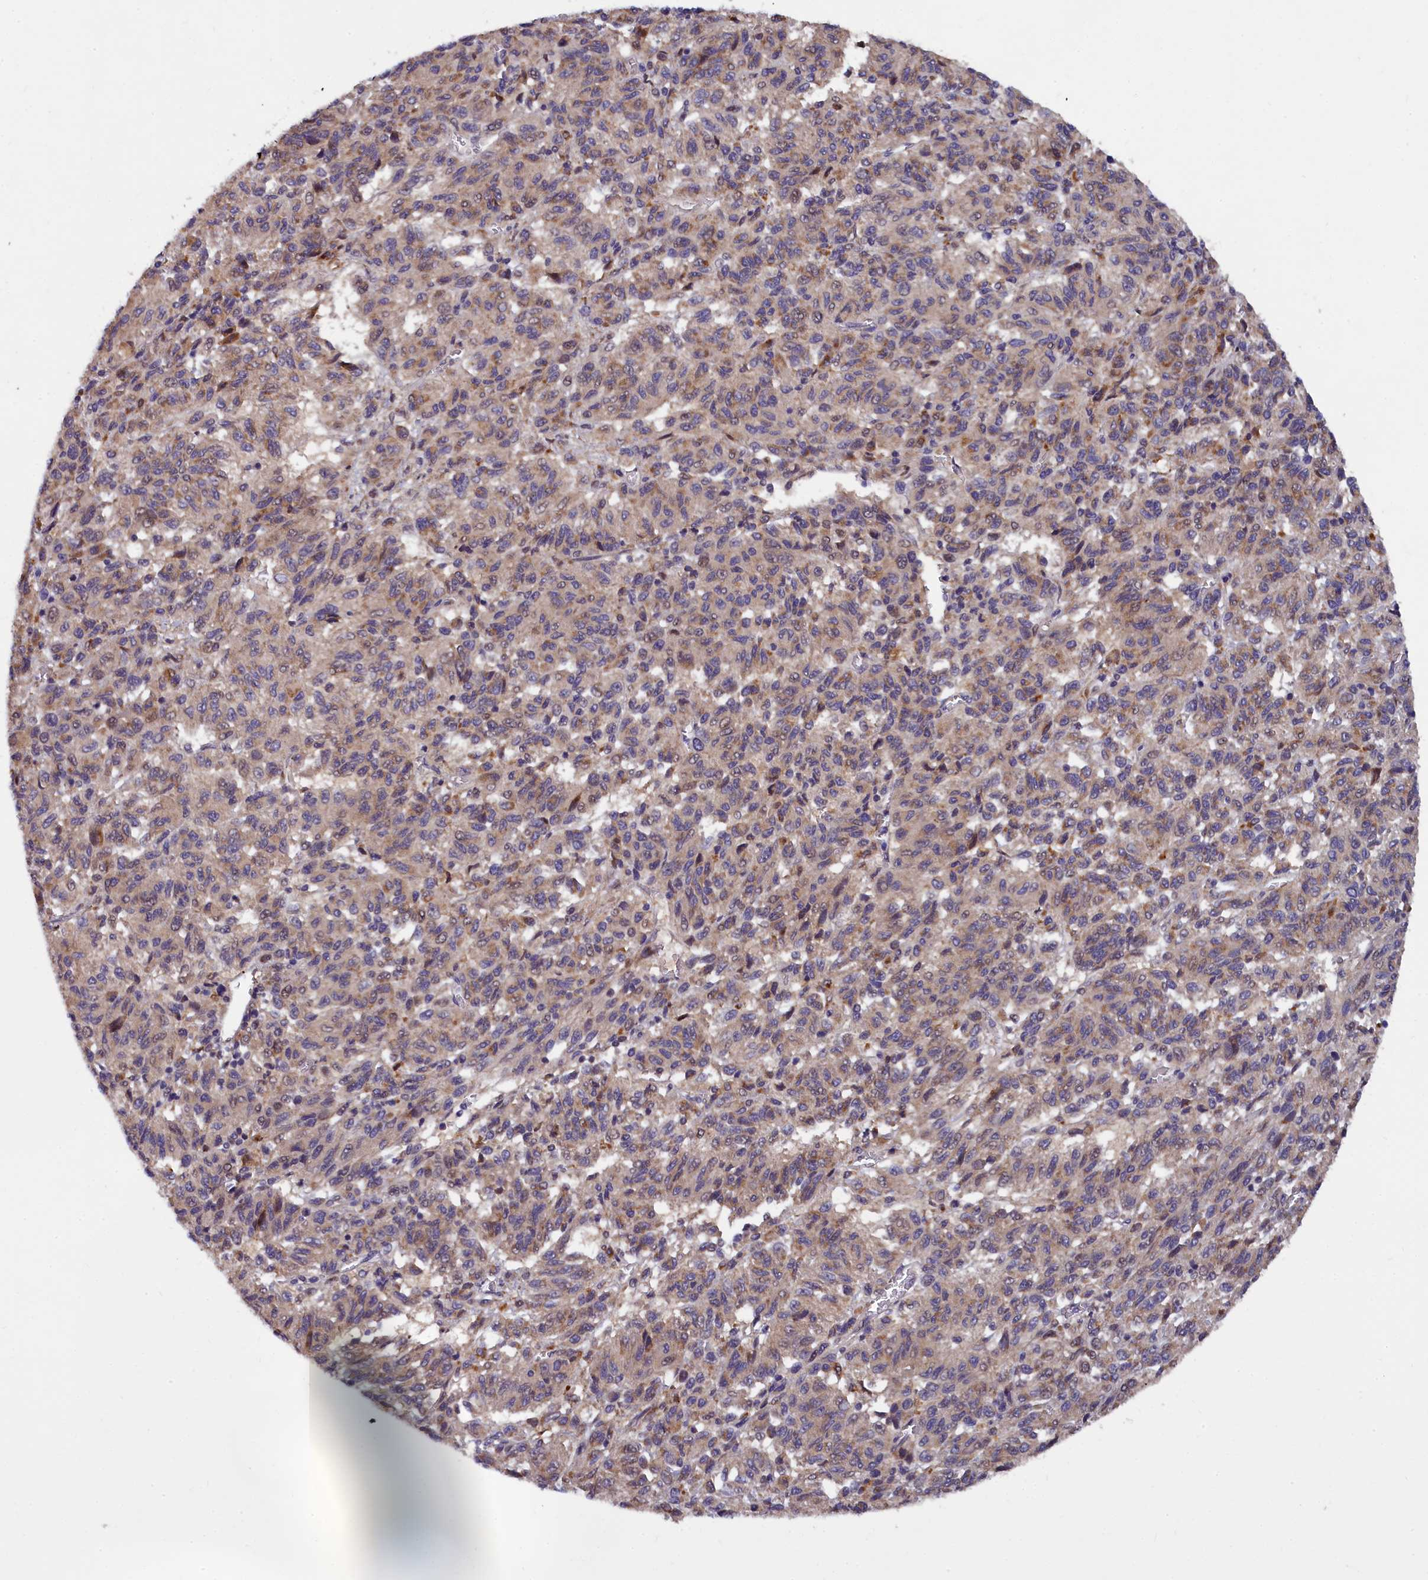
{"staining": {"intensity": "weak", "quantity": "25%-75%", "location": "cytoplasmic/membranous"}, "tissue": "melanoma", "cell_type": "Tumor cells", "image_type": "cancer", "snomed": [{"axis": "morphology", "description": "Malignant melanoma, Metastatic site"}, {"axis": "topography", "description": "Lung"}], "caption": "Protein expression analysis of human melanoma reveals weak cytoplasmic/membranous expression in approximately 25%-75% of tumor cells.", "gene": "NAIP", "patient": {"sex": "male", "age": 64}}